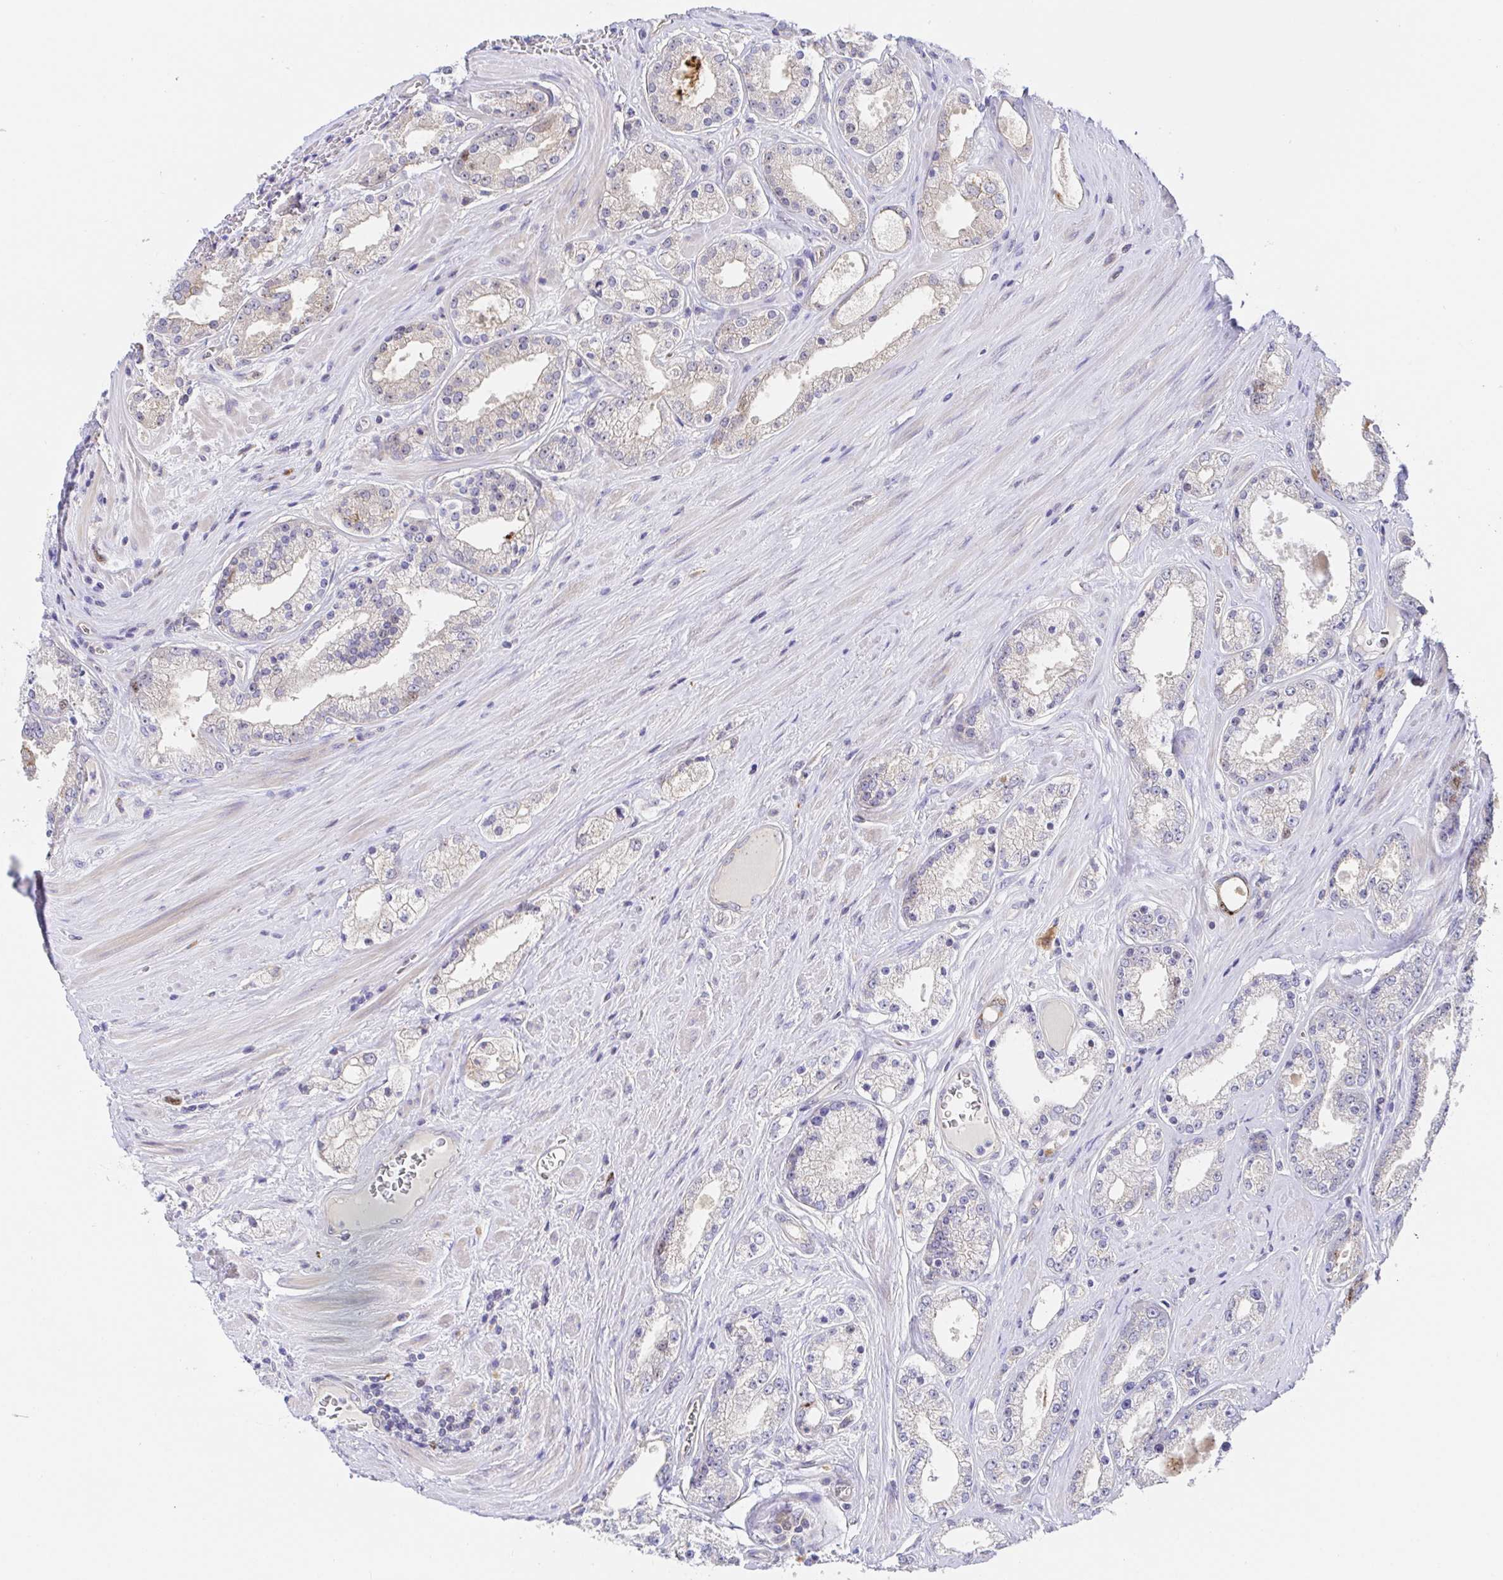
{"staining": {"intensity": "moderate", "quantity": "<25%", "location": "cytoplasmic/membranous"}, "tissue": "prostate cancer", "cell_type": "Tumor cells", "image_type": "cancer", "snomed": [{"axis": "morphology", "description": "Adenocarcinoma, High grade"}, {"axis": "topography", "description": "Prostate"}], "caption": "Protein staining by immunohistochemistry reveals moderate cytoplasmic/membranous expression in approximately <25% of tumor cells in prostate adenocarcinoma (high-grade).", "gene": "TIMELESS", "patient": {"sex": "male", "age": 66}}